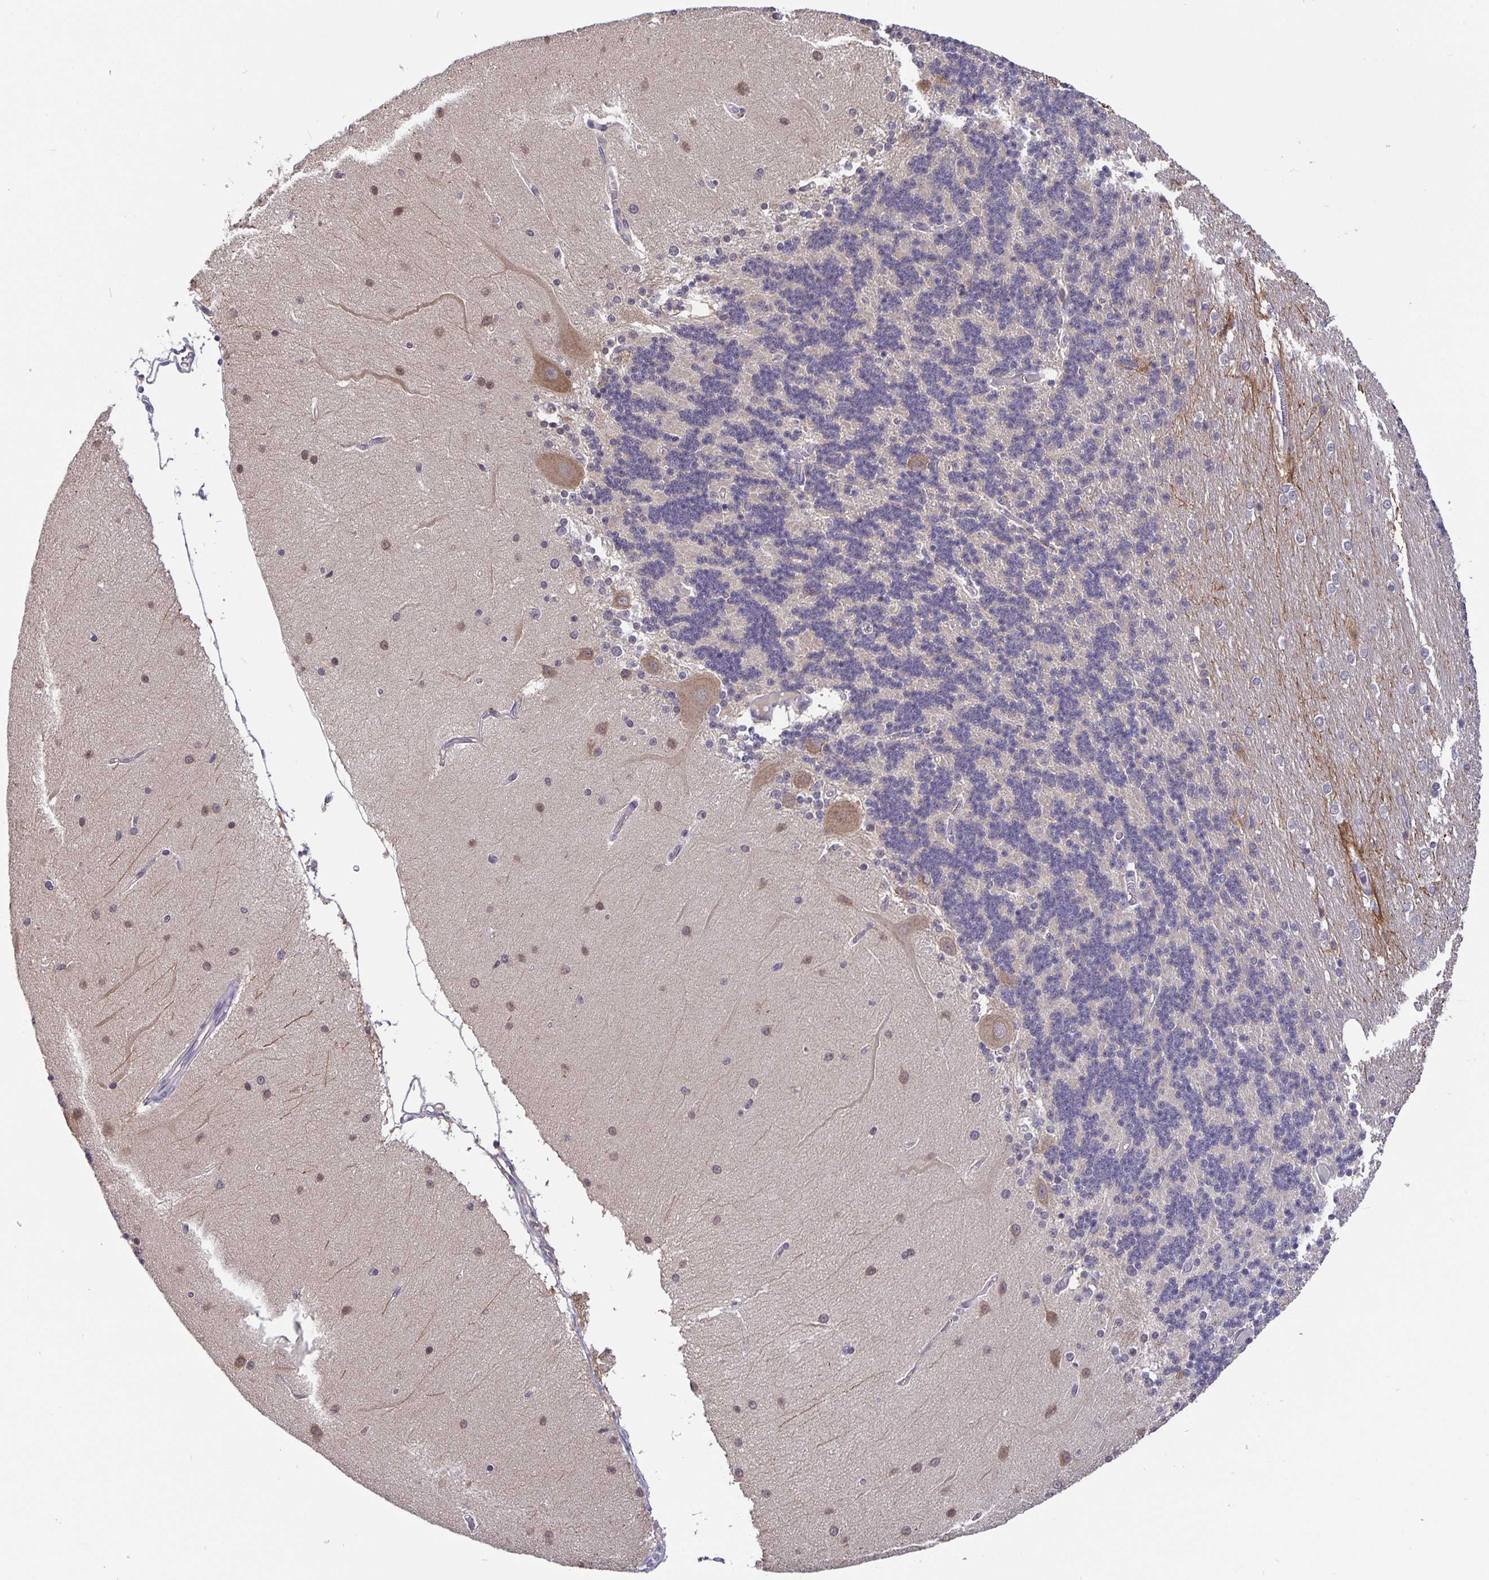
{"staining": {"intensity": "negative", "quantity": "none", "location": "none"}, "tissue": "cerebellum", "cell_type": "Cells in granular layer", "image_type": "normal", "snomed": [{"axis": "morphology", "description": "Normal tissue, NOS"}, {"axis": "topography", "description": "Cerebellum"}], "caption": "The photomicrograph demonstrates no significant expression in cells in granular layer of cerebellum. (Brightfield microscopy of DAB (3,3'-diaminobenzidine) immunohistochemistry at high magnification).", "gene": "FEM1C", "patient": {"sex": "female", "age": 54}}